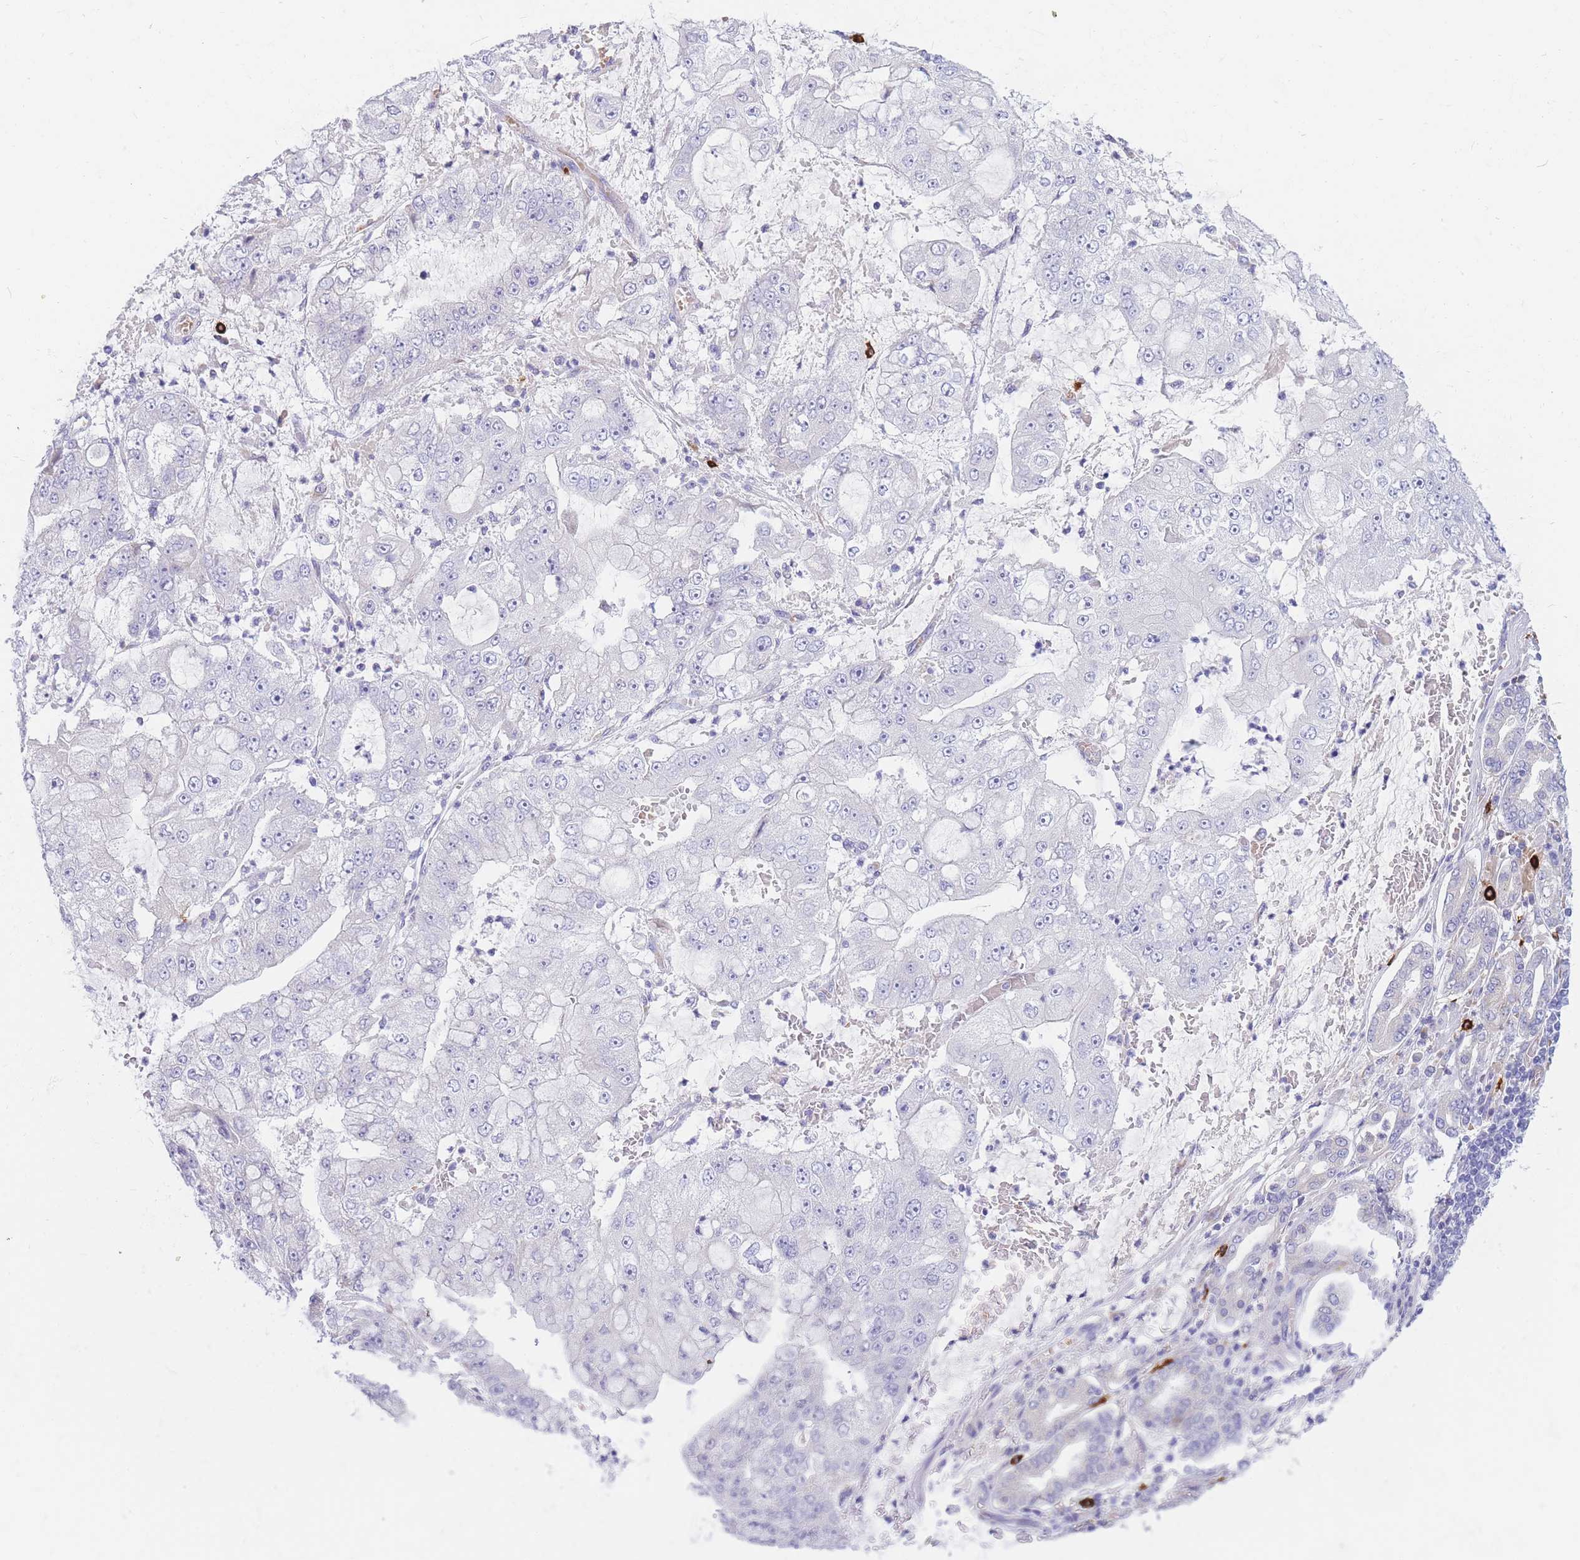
{"staining": {"intensity": "negative", "quantity": "none", "location": "none"}, "tissue": "stomach cancer", "cell_type": "Tumor cells", "image_type": "cancer", "snomed": [{"axis": "morphology", "description": "Adenocarcinoma, NOS"}, {"axis": "topography", "description": "Stomach"}], "caption": "Stomach cancer (adenocarcinoma) stained for a protein using immunohistochemistry (IHC) demonstrates no positivity tumor cells.", "gene": "TPSD1", "patient": {"sex": "male", "age": 76}}